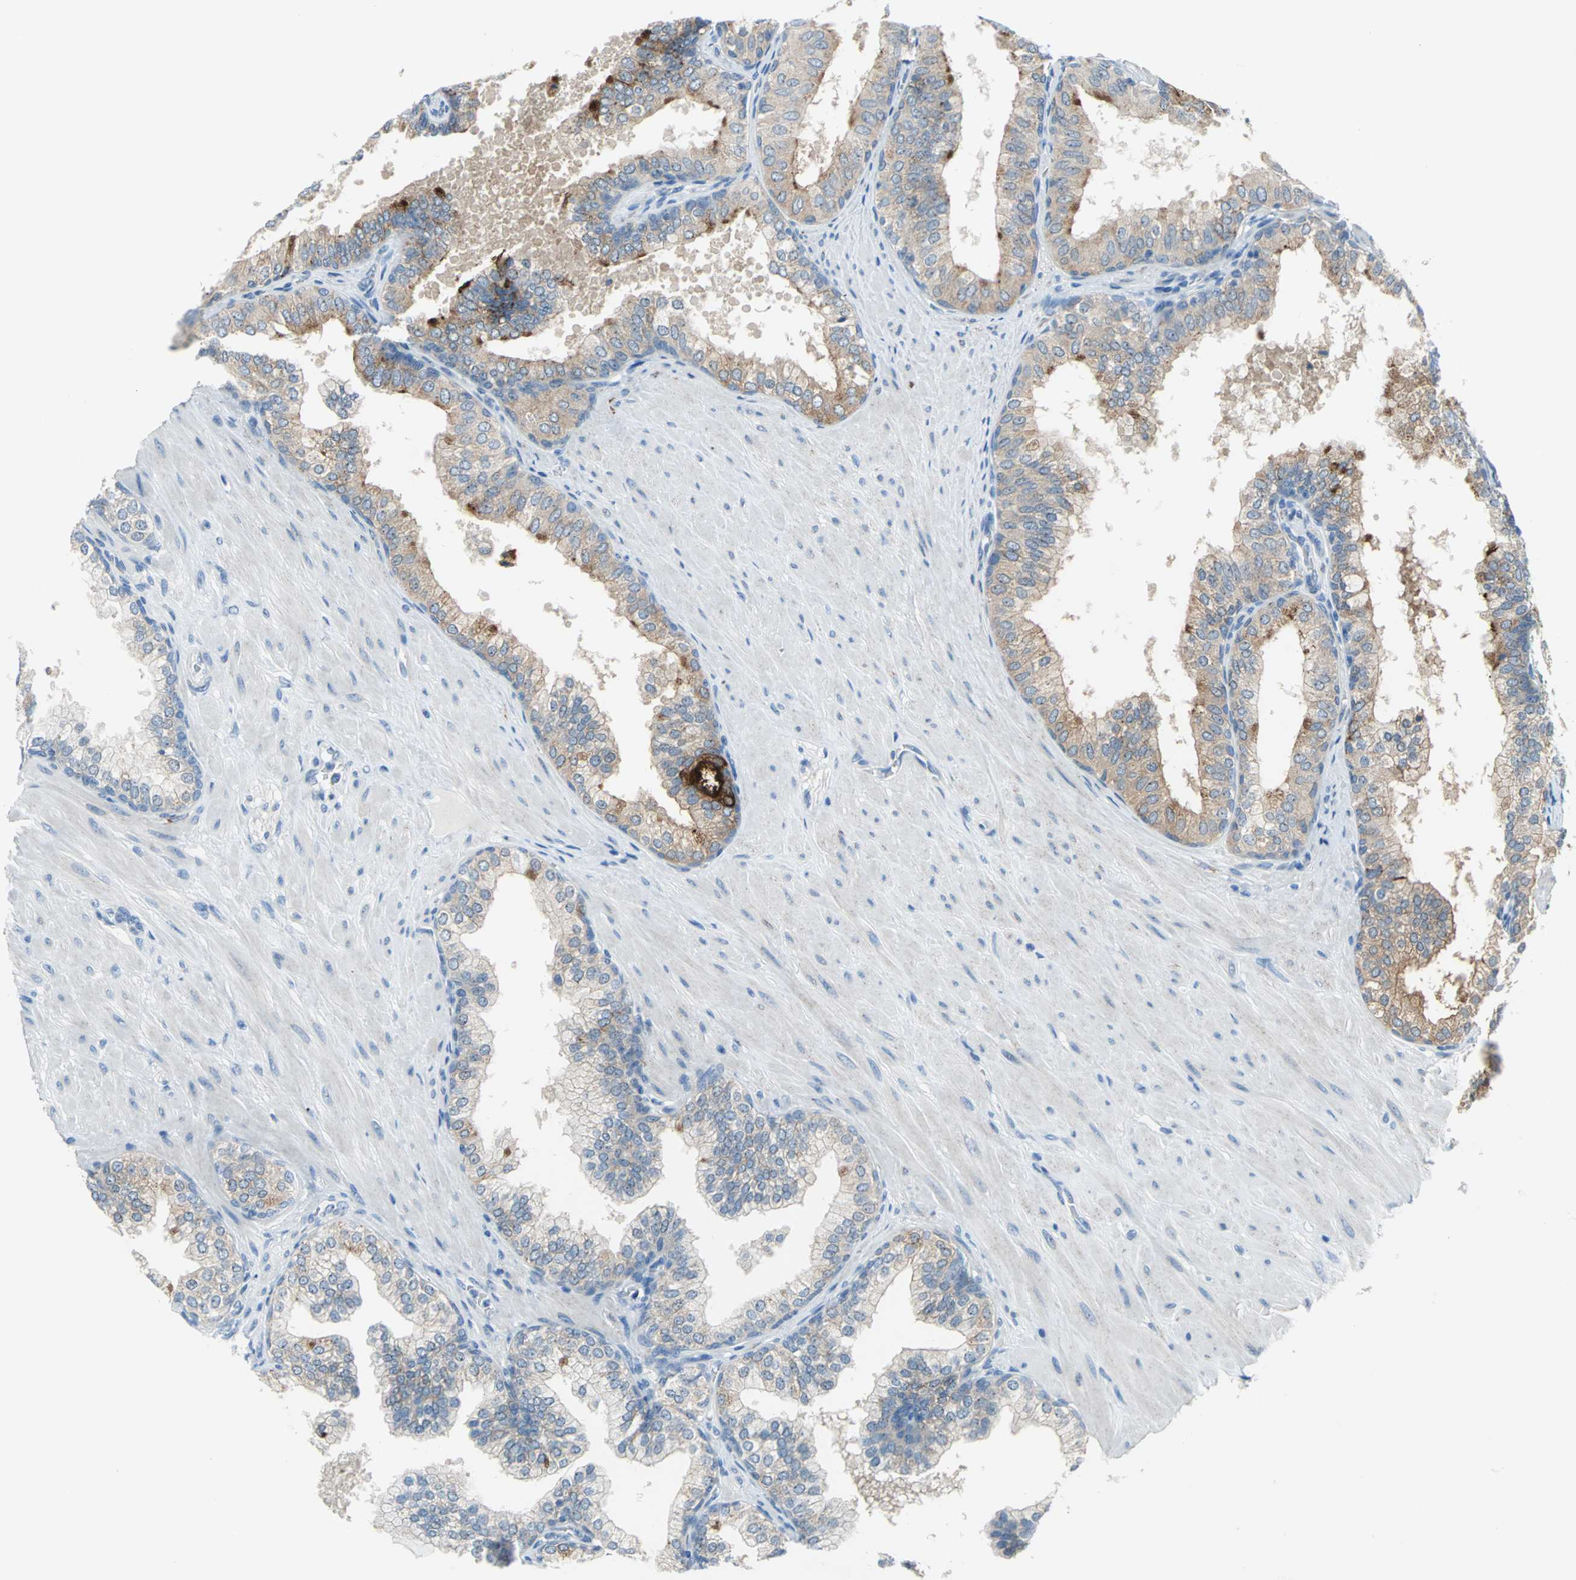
{"staining": {"intensity": "moderate", "quantity": "25%-75%", "location": "cytoplasmic/membranous"}, "tissue": "prostate", "cell_type": "Glandular cells", "image_type": "normal", "snomed": [{"axis": "morphology", "description": "Normal tissue, NOS"}, {"axis": "topography", "description": "Prostate"}], "caption": "Immunohistochemical staining of normal human prostate reveals 25%-75% levels of moderate cytoplasmic/membranous protein staining in approximately 25%-75% of glandular cells. The protein of interest is stained brown, and the nuclei are stained in blue (DAB IHC with brightfield microscopy, high magnification).", "gene": "MUC4", "patient": {"sex": "male", "age": 60}}